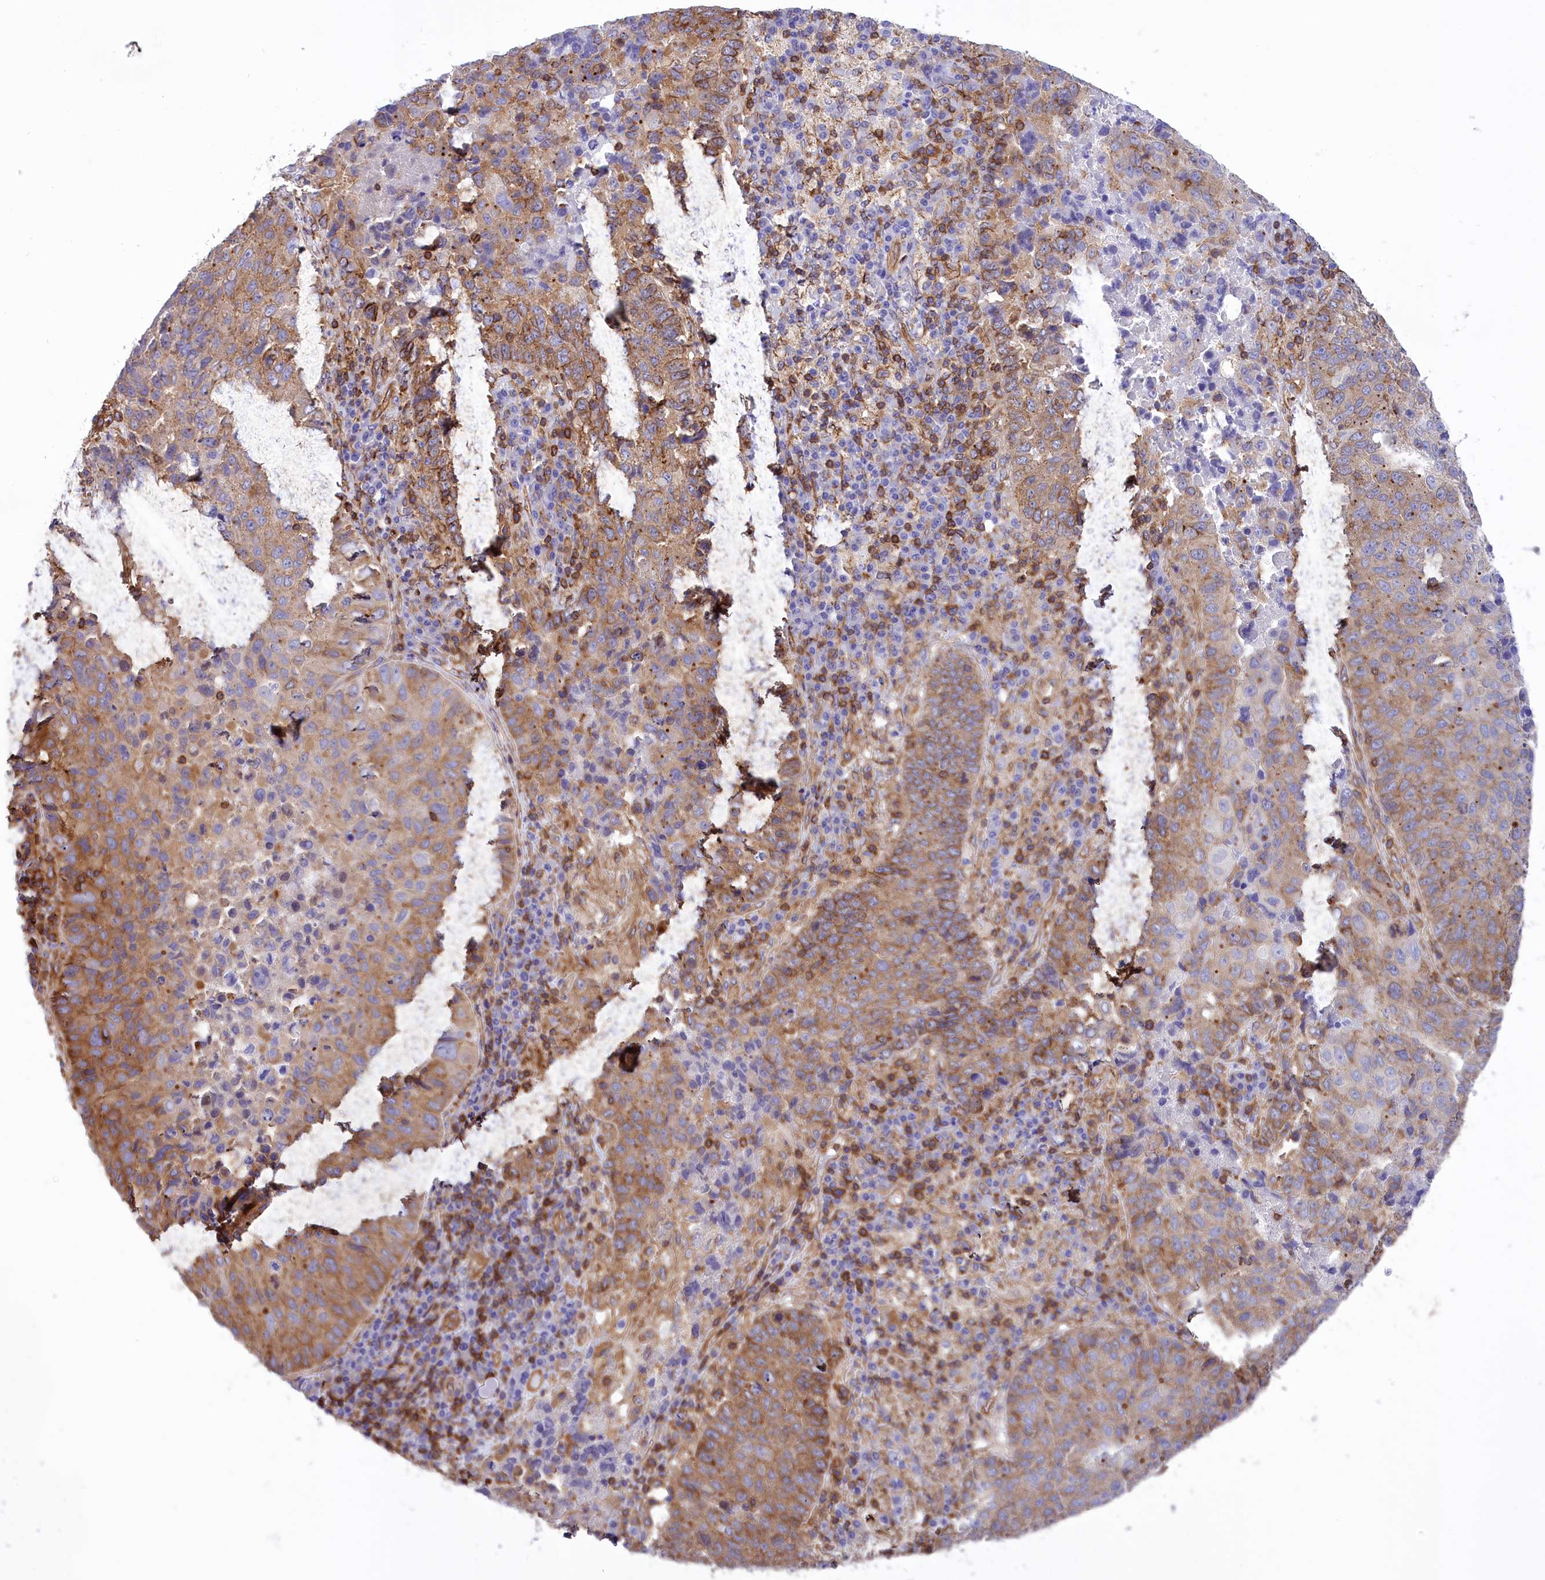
{"staining": {"intensity": "moderate", "quantity": ">75%", "location": "cytoplasmic/membranous"}, "tissue": "lung cancer", "cell_type": "Tumor cells", "image_type": "cancer", "snomed": [{"axis": "morphology", "description": "Squamous cell carcinoma, NOS"}, {"axis": "topography", "description": "Lung"}], "caption": "Squamous cell carcinoma (lung) stained with immunohistochemistry shows moderate cytoplasmic/membranous staining in about >75% of tumor cells. The staining was performed using DAB to visualize the protein expression in brown, while the nuclei were stained in blue with hematoxylin (Magnification: 20x).", "gene": "SEPTIN9", "patient": {"sex": "male", "age": 73}}